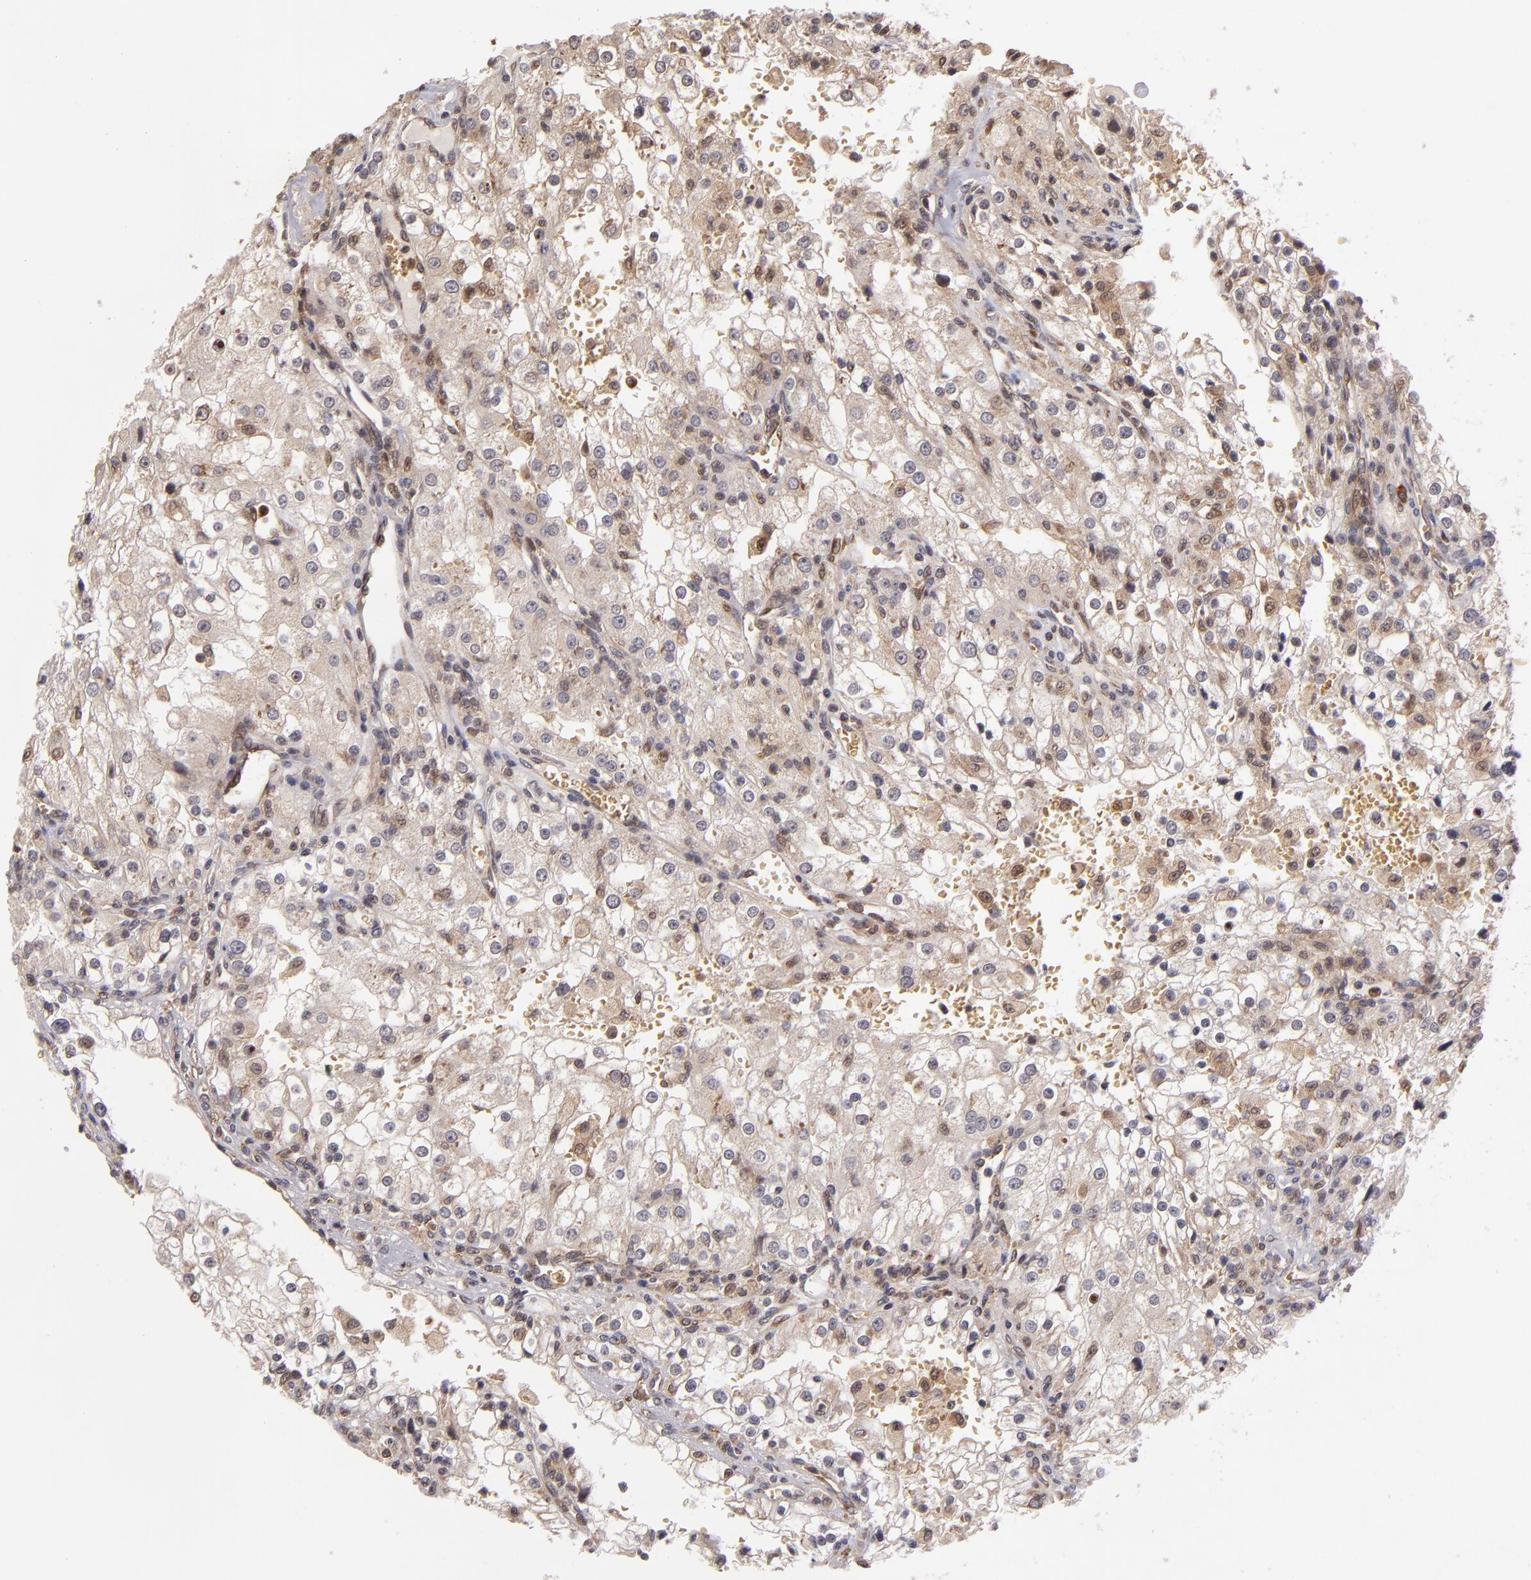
{"staining": {"intensity": "weak", "quantity": ">75%", "location": "cytoplasmic/membranous"}, "tissue": "renal cancer", "cell_type": "Tumor cells", "image_type": "cancer", "snomed": [{"axis": "morphology", "description": "Adenocarcinoma, NOS"}, {"axis": "topography", "description": "Kidney"}], "caption": "Renal cancer (adenocarcinoma) was stained to show a protein in brown. There is low levels of weak cytoplasmic/membranous positivity in about >75% of tumor cells.", "gene": "CASP1", "patient": {"sex": "female", "age": 74}}